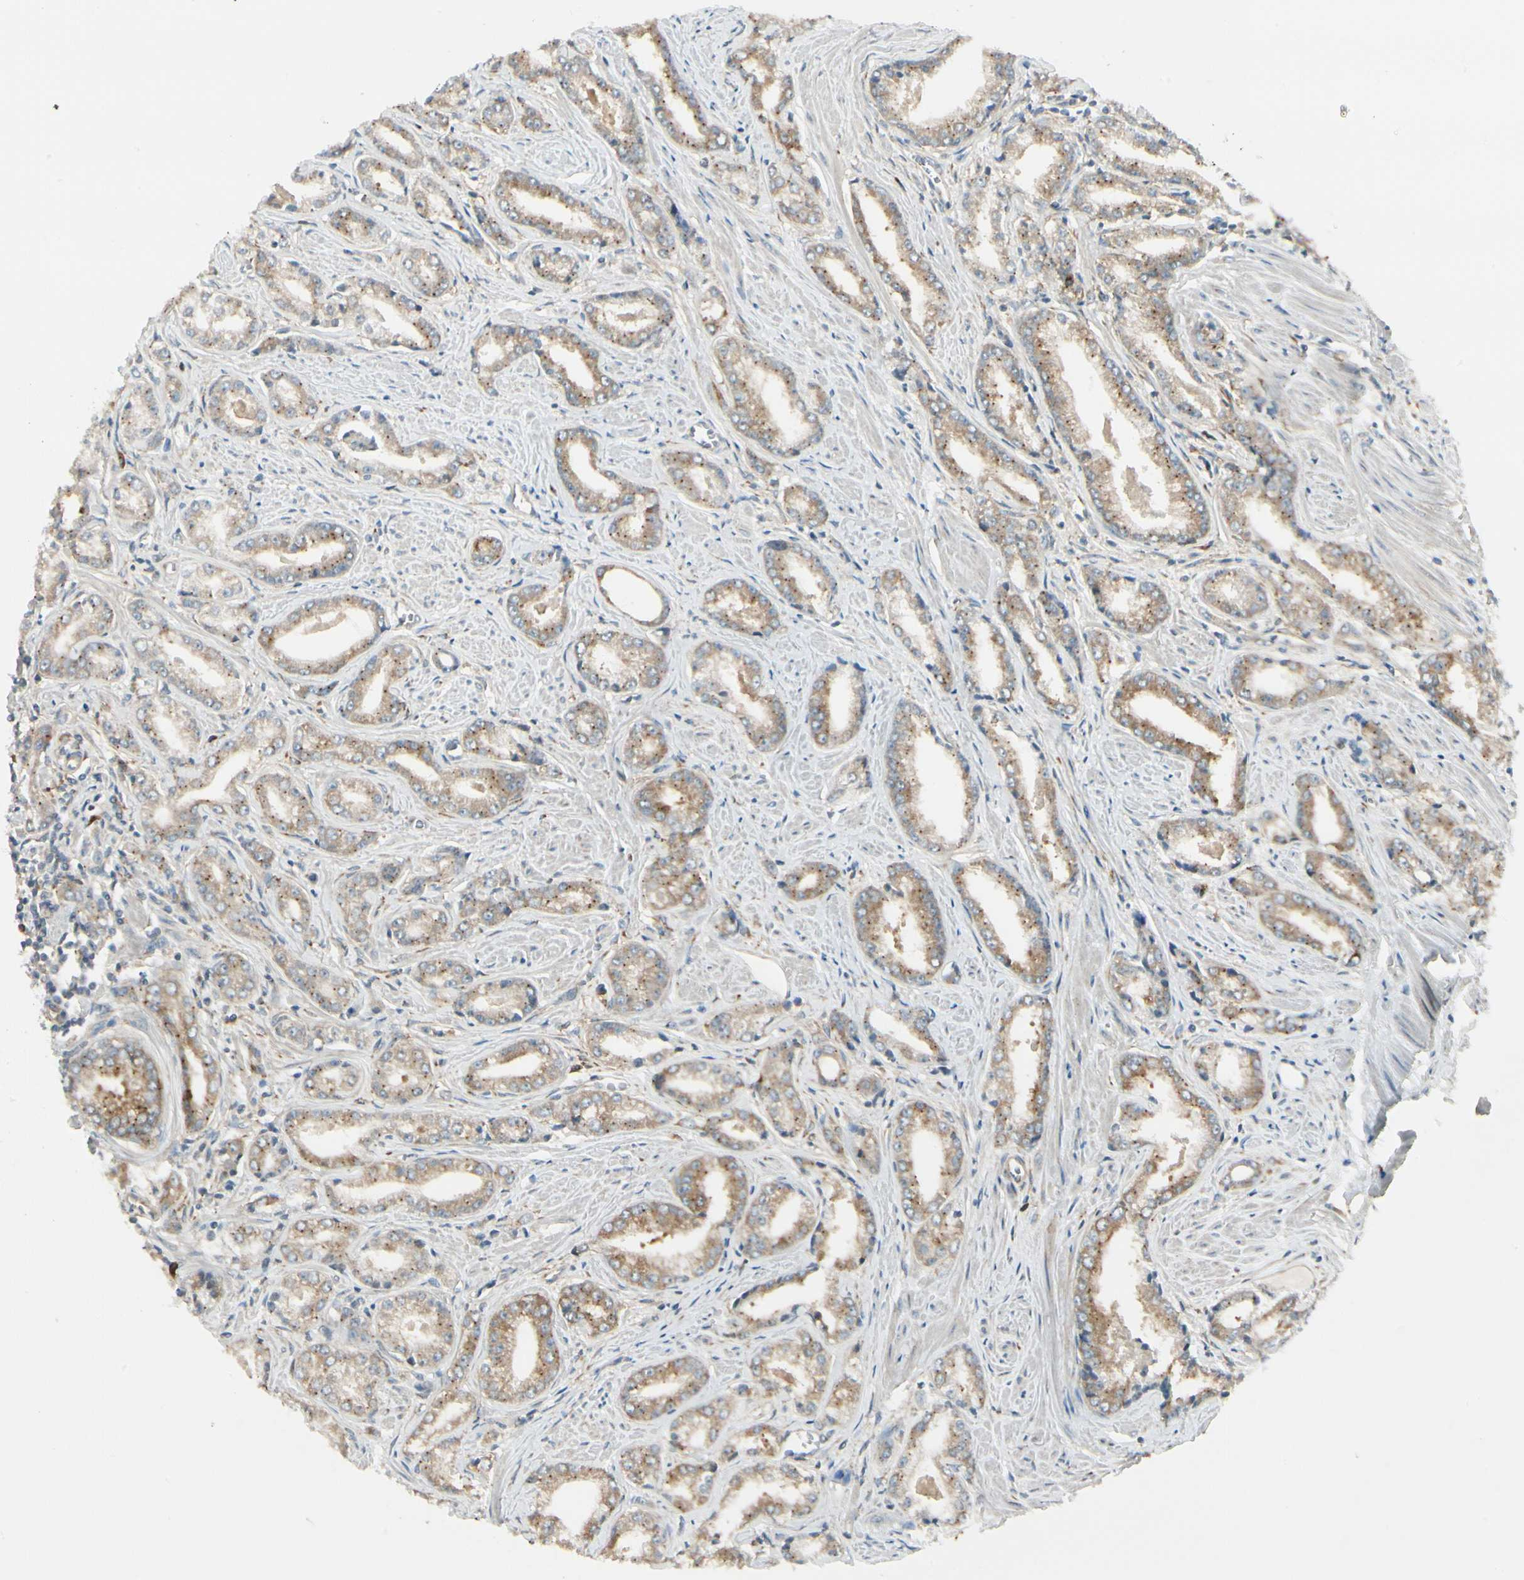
{"staining": {"intensity": "moderate", "quantity": ">75%", "location": "cytoplasmic/membranous"}, "tissue": "prostate cancer", "cell_type": "Tumor cells", "image_type": "cancer", "snomed": [{"axis": "morphology", "description": "Adenocarcinoma, Low grade"}, {"axis": "topography", "description": "Prostate"}], "caption": "There is medium levels of moderate cytoplasmic/membranous expression in tumor cells of prostate adenocarcinoma (low-grade), as demonstrated by immunohistochemical staining (brown color).", "gene": "MANSC1", "patient": {"sex": "male", "age": 64}}